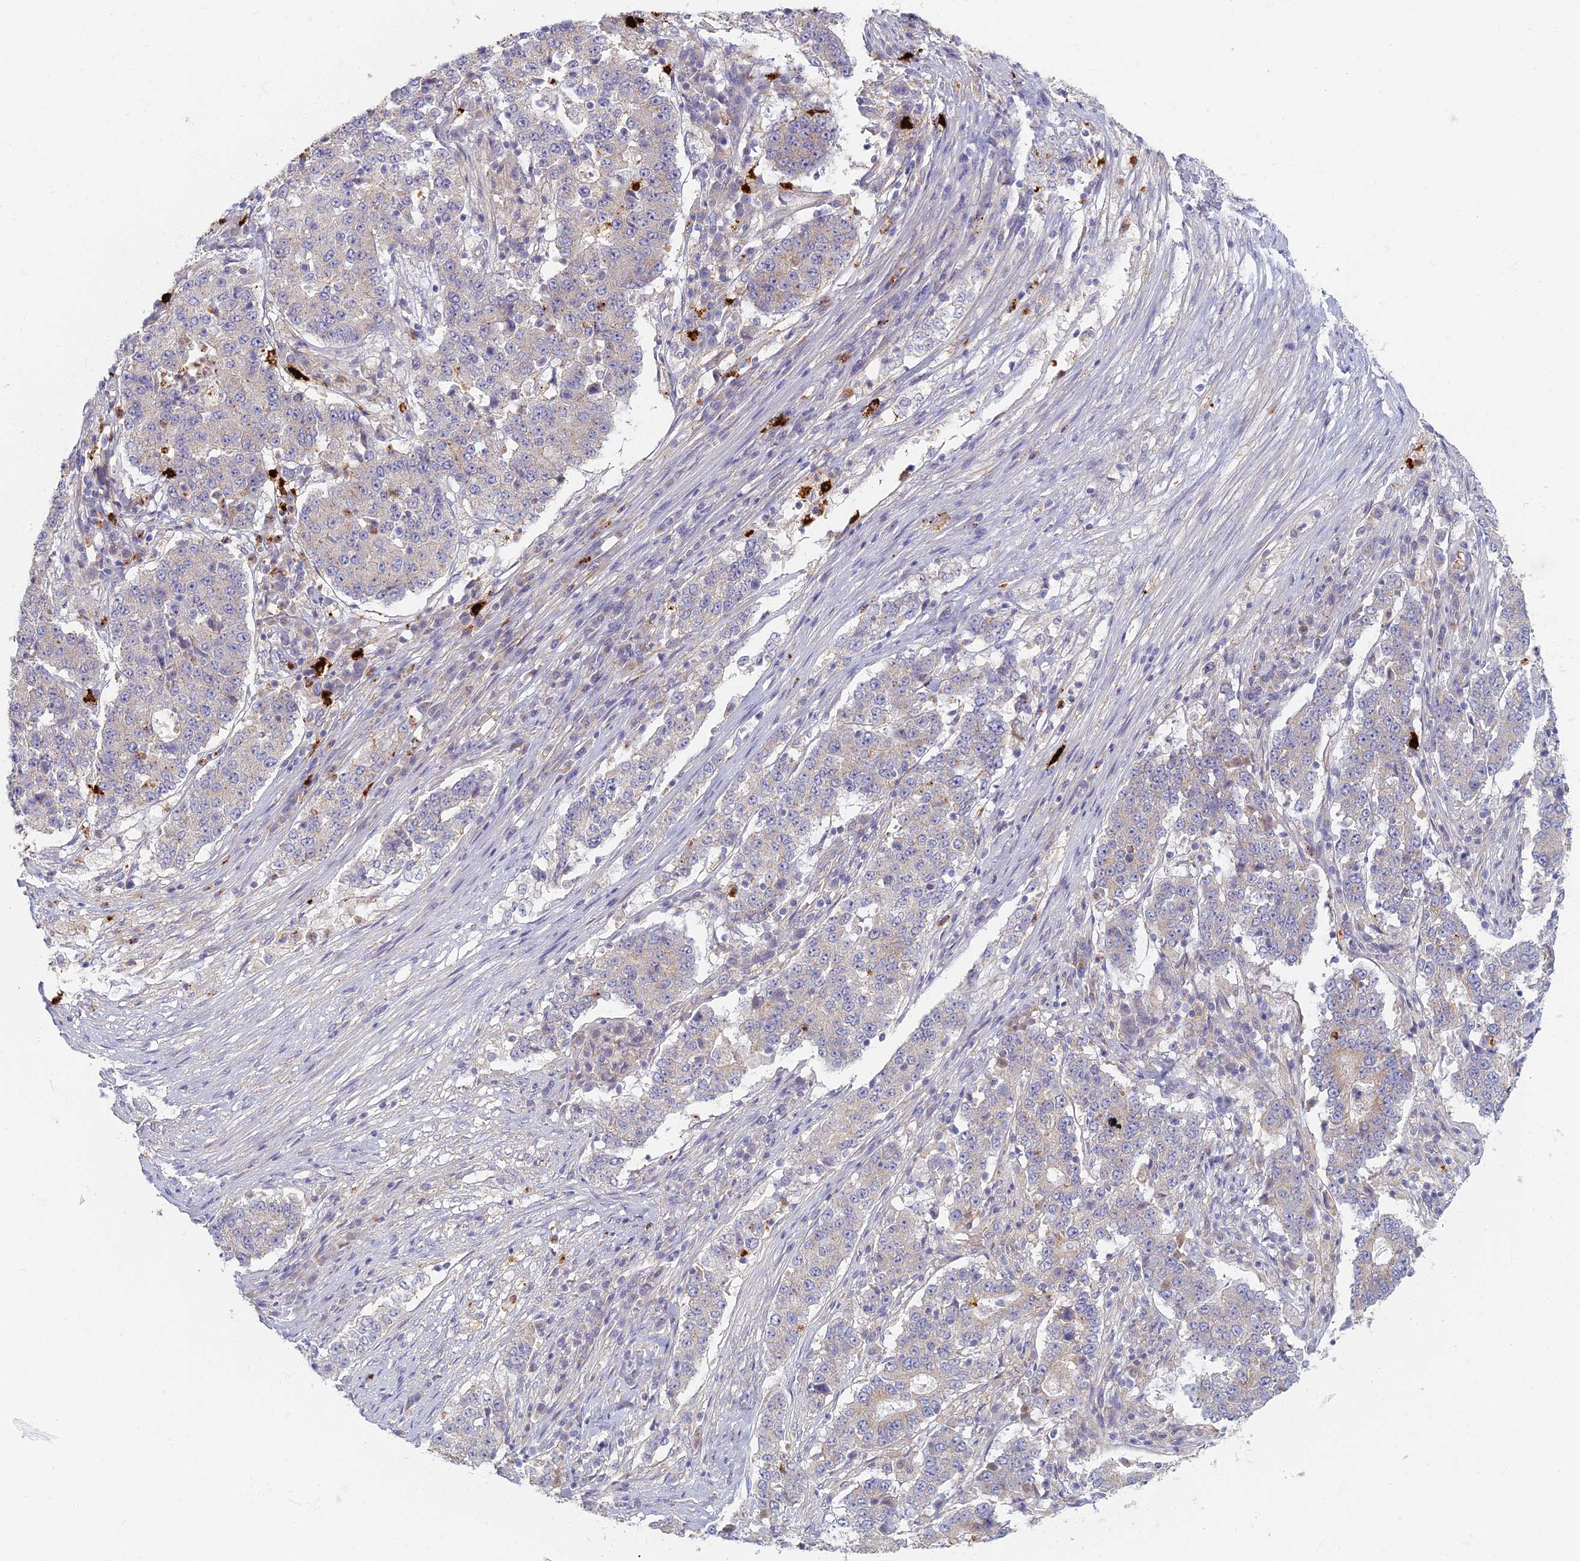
{"staining": {"intensity": "negative", "quantity": "none", "location": "none"}, "tissue": "stomach cancer", "cell_type": "Tumor cells", "image_type": "cancer", "snomed": [{"axis": "morphology", "description": "Adenocarcinoma, NOS"}, {"axis": "topography", "description": "Stomach"}], "caption": "Immunohistochemistry of human stomach cancer demonstrates no expression in tumor cells.", "gene": "PROX2", "patient": {"sex": "male", "age": 59}}